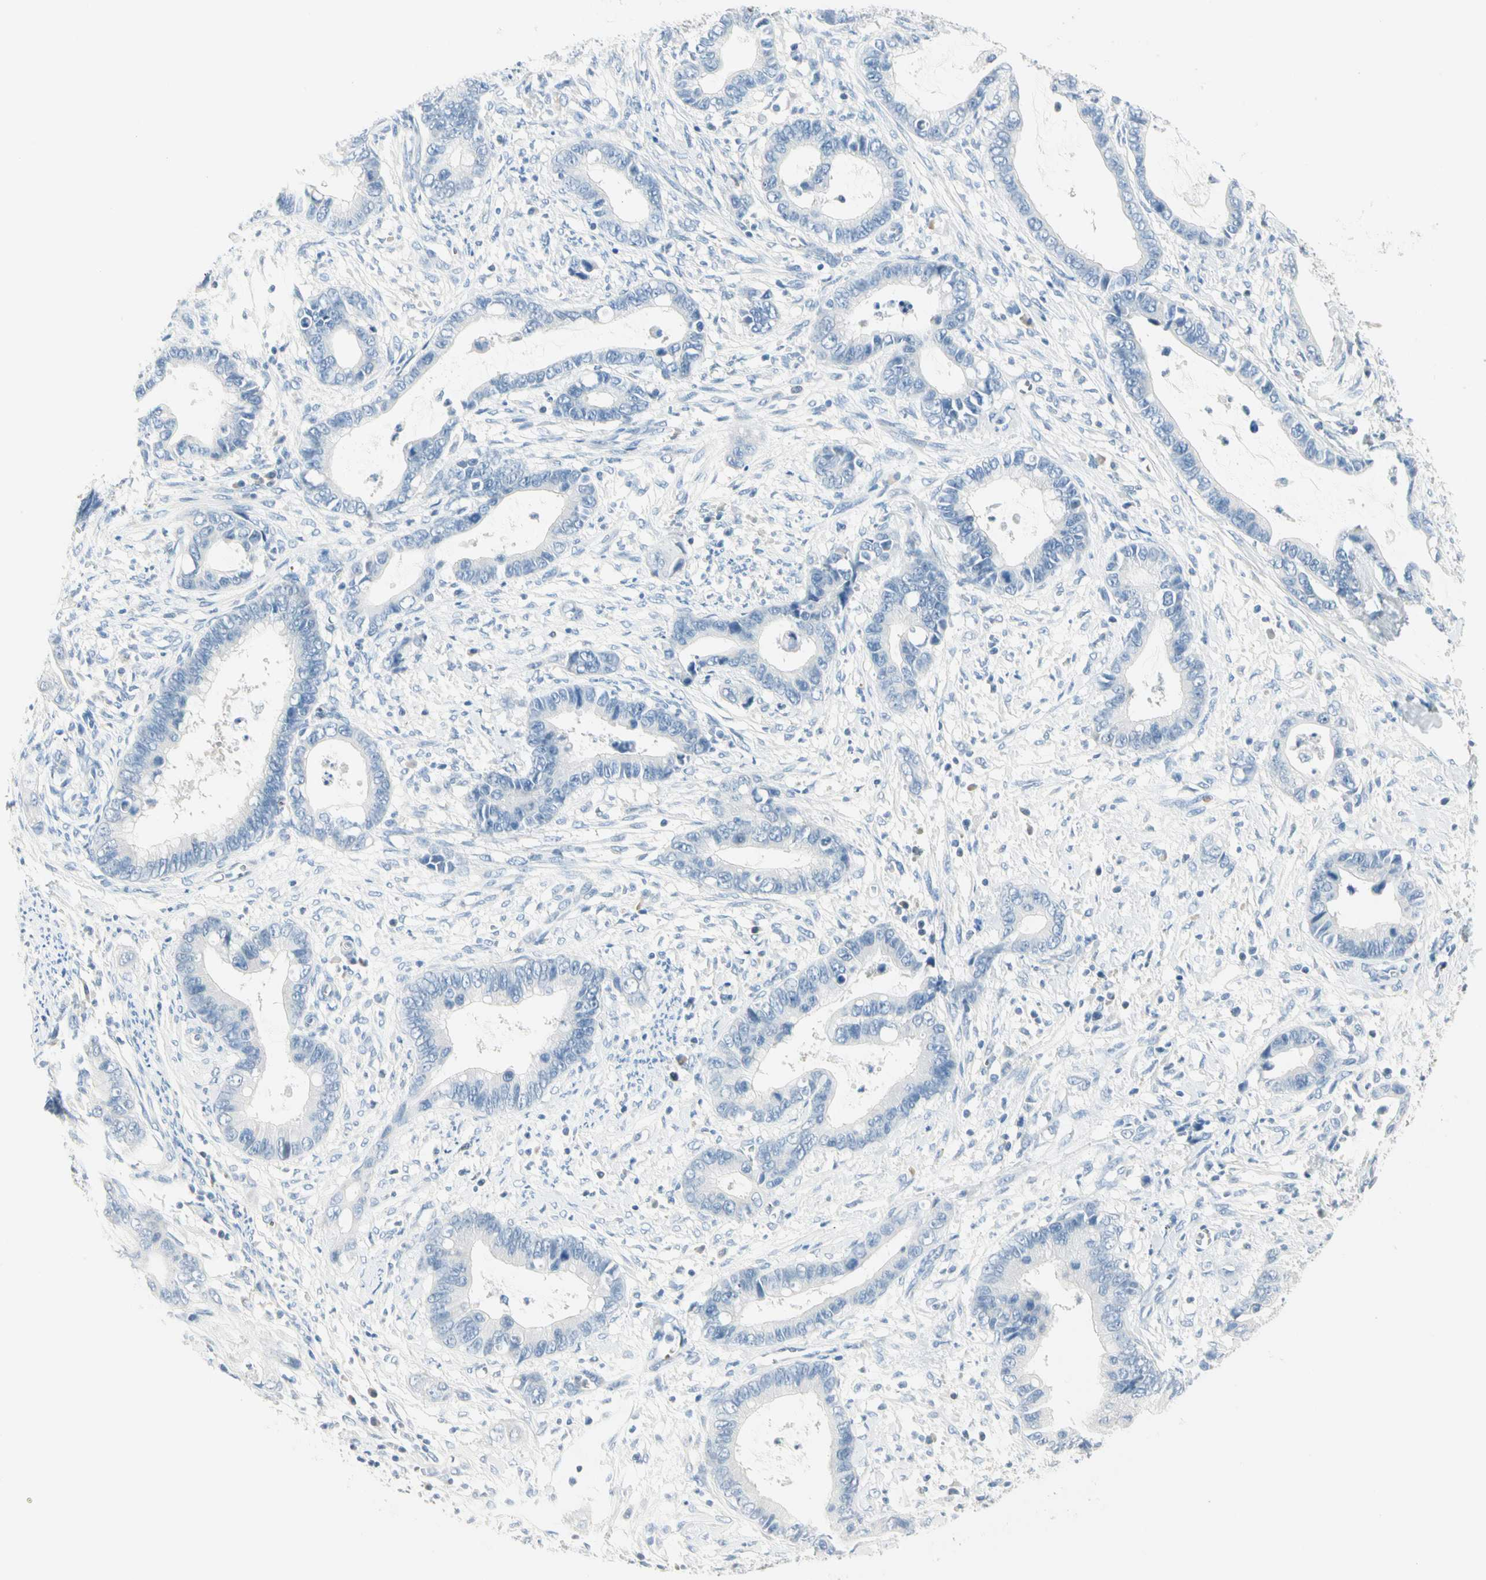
{"staining": {"intensity": "negative", "quantity": "none", "location": "none"}, "tissue": "cervical cancer", "cell_type": "Tumor cells", "image_type": "cancer", "snomed": [{"axis": "morphology", "description": "Adenocarcinoma, NOS"}, {"axis": "topography", "description": "Cervix"}], "caption": "Immunohistochemical staining of adenocarcinoma (cervical) demonstrates no significant staining in tumor cells.", "gene": "CA1", "patient": {"sex": "female", "age": 44}}